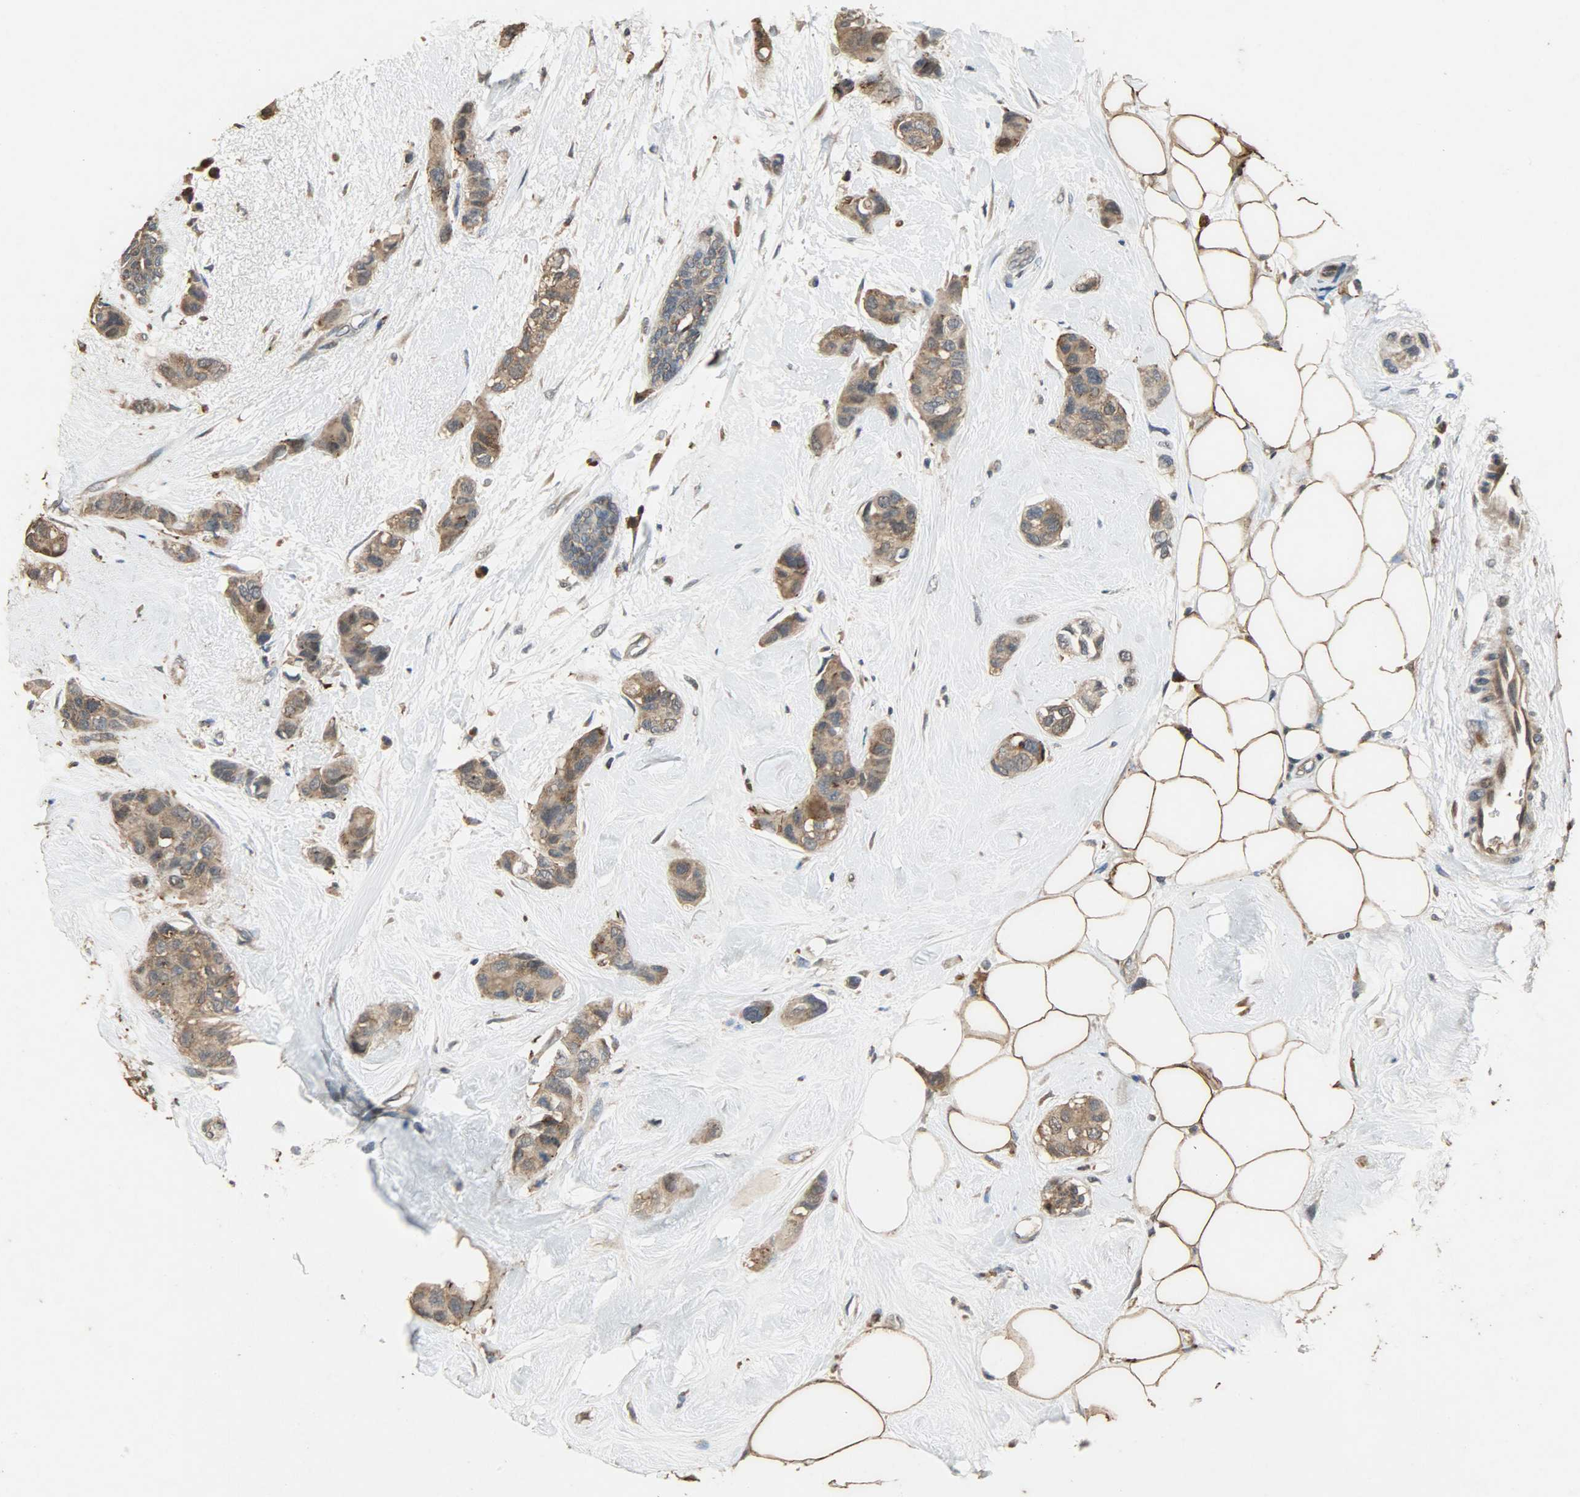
{"staining": {"intensity": "moderate", "quantity": ">75%", "location": "cytoplasmic/membranous"}, "tissue": "breast cancer", "cell_type": "Tumor cells", "image_type": "cancer", "snomed": [{"axis": "morphology", "description": "Duct carcinoma"}, {"axis": "topography", "description": "Breast"}], "caption": "Immunohistochemistry (IHC) of human breast cancer exhibits medium levels of moderate cytoplasmic/membranous staining in about >75% of tumor cells.", "gene": "CDKN2C", "patient": {"sex": "female", "age": 51}}